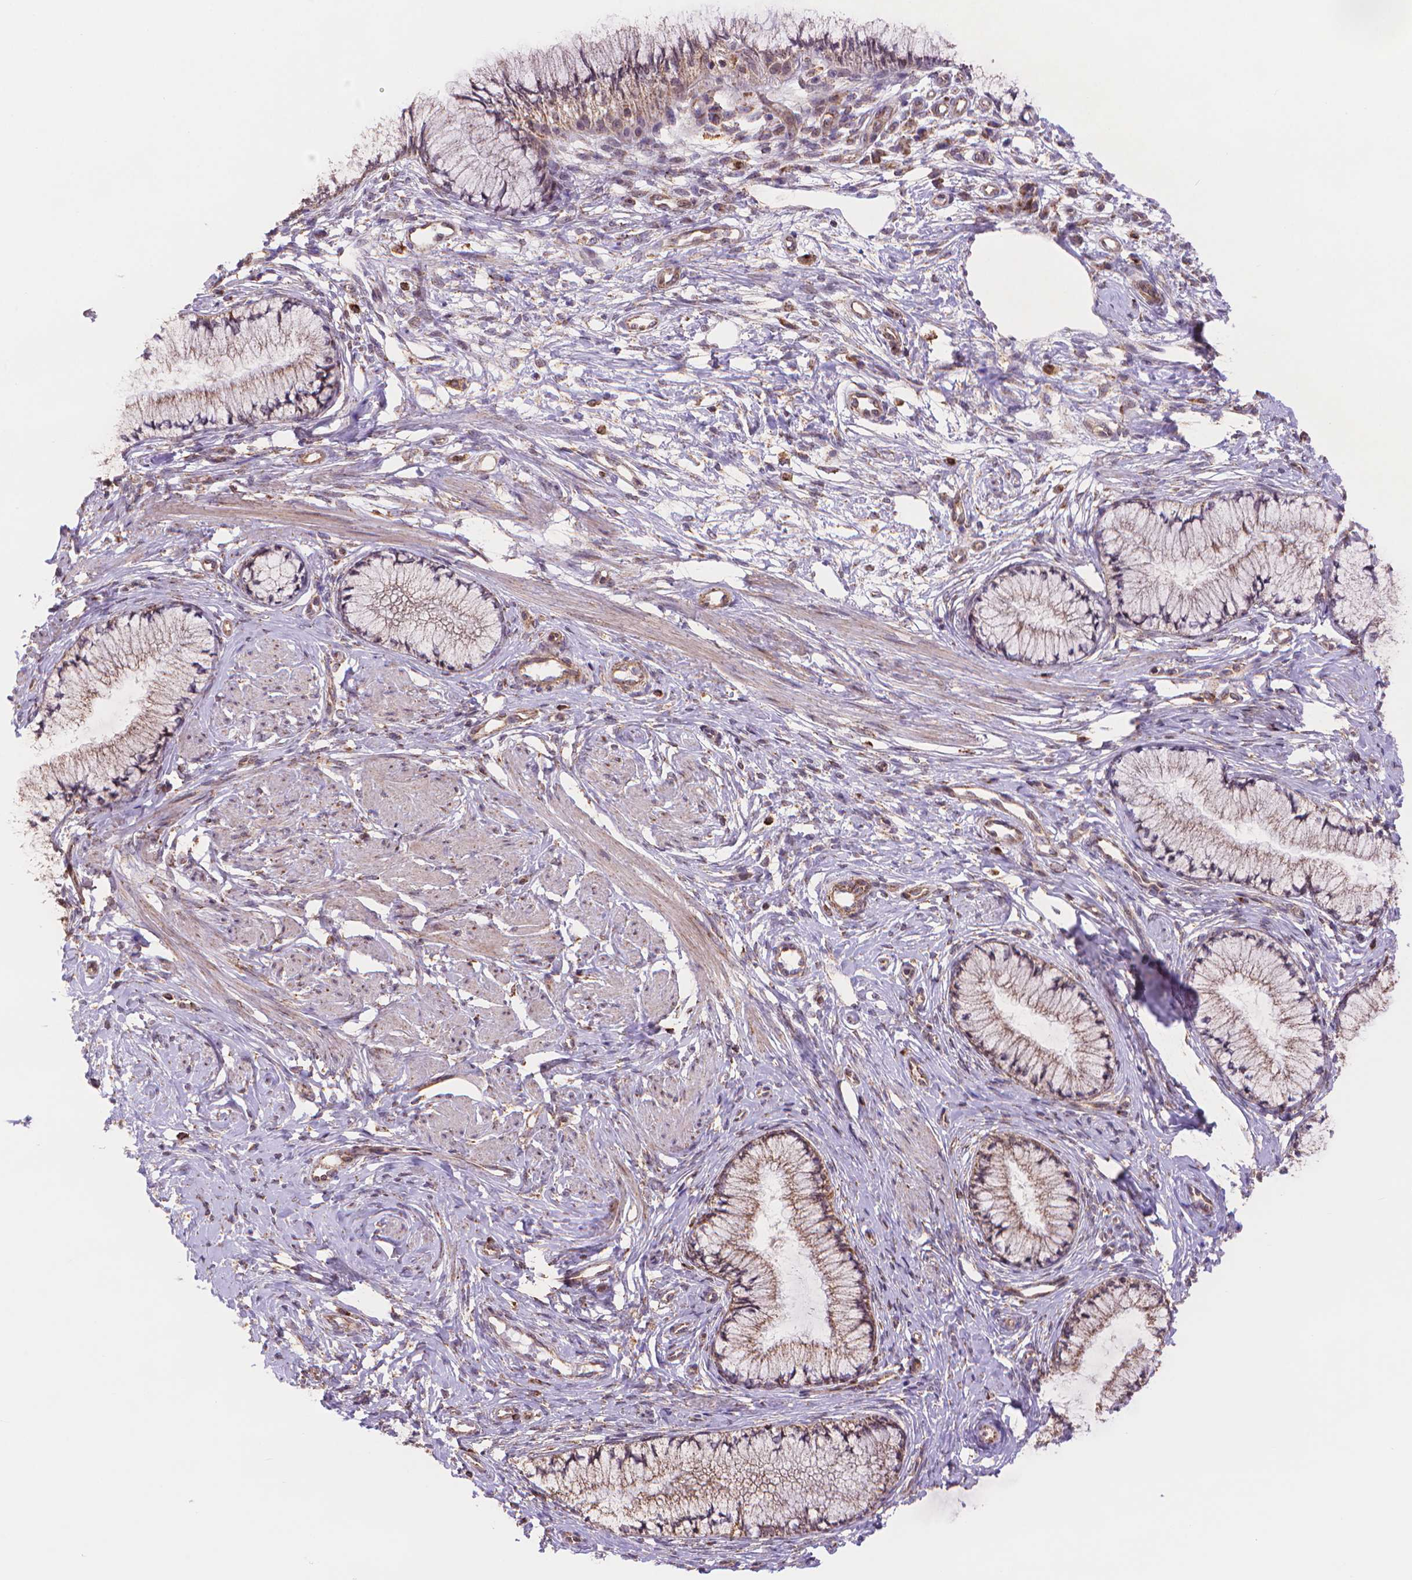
{"staining": {"intensity": "weak", "quantity": "25%-75%", "location": "cytoplasmic/membranous"}, "tissue": "cervix", "cell_type": "Glandular cells", "image_type": "normal", "snomed": [{"axis": "morphology", "description": "Normal tissue, NOS"}, {"axis": "topography", "description": "Cervix"}], "caption": "Immunohistochemistry (IHC) of unremarkable cervix exhibits low levels of weak cytoplasmic/membranous positivity in approximately 25%-75% of glandular cells. The protein is stained brown, and the nuclei are stained in blue (DAB (3,3'-diaminobenzidine) IHC with brightfield microscopy, high magnification).", "gene": "CYYR1", "patient": {"sex": "female", "age": 37}}